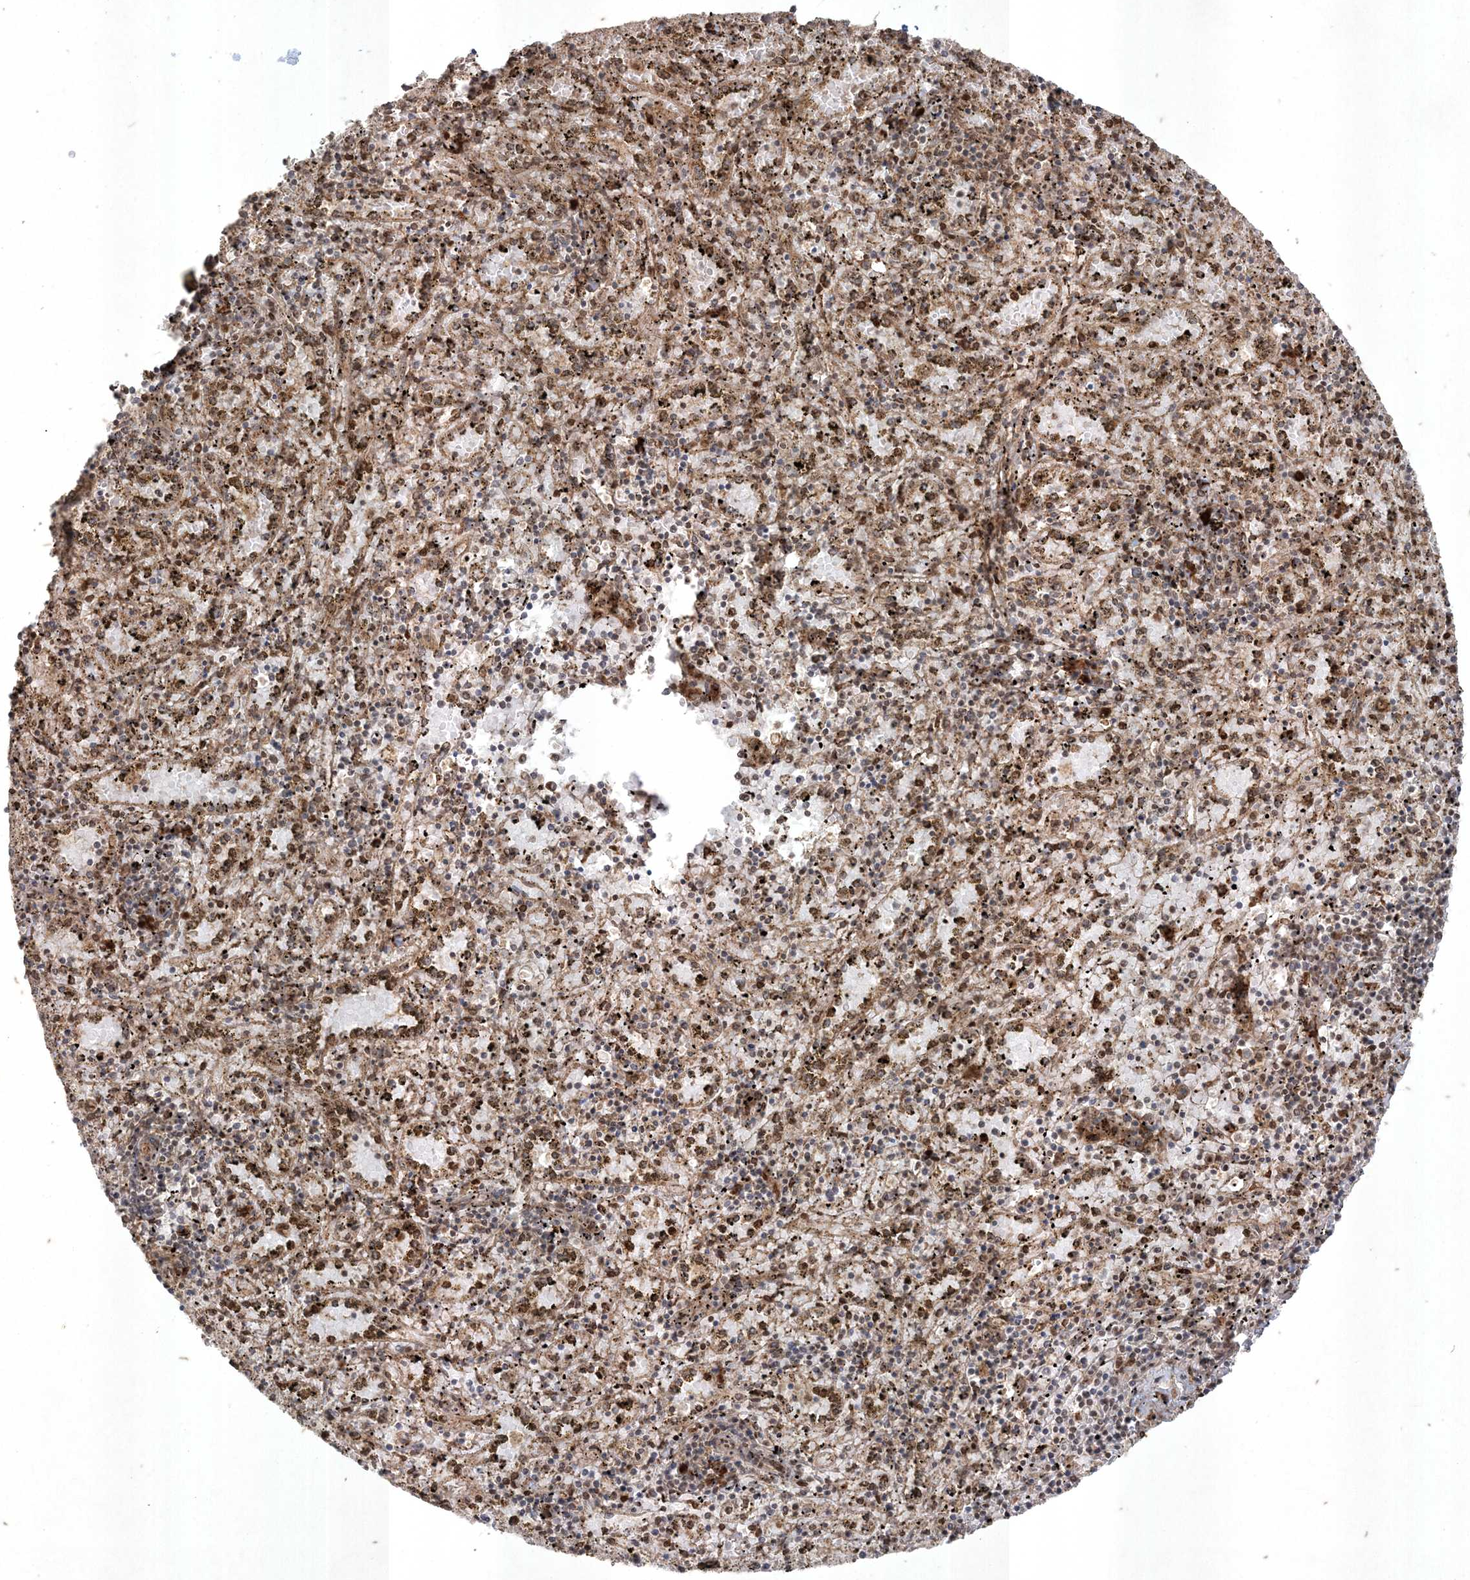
{"staining": {"intensity": "moderate", "quantity": "25%-75%", "location": "cytoplasmic/membranous,nuclear"}, "tissue": "spleen", "cell_type": "Cells in red pulp", "image_type": "normal", "snomed": [{"axis": "morphology", "description": "Normal tissue, NOS"}, {"axis": "topography", "description": "Spleen"}], "caption": "Normal spleen exhibits moderate cytoplasmic/membranous,nuclear staining in about 25%-75% of cells in red pulp, visualized by immunohistochemistry.", "gene": "RRAS", "patient": {"sex": "male", "age": 11}}